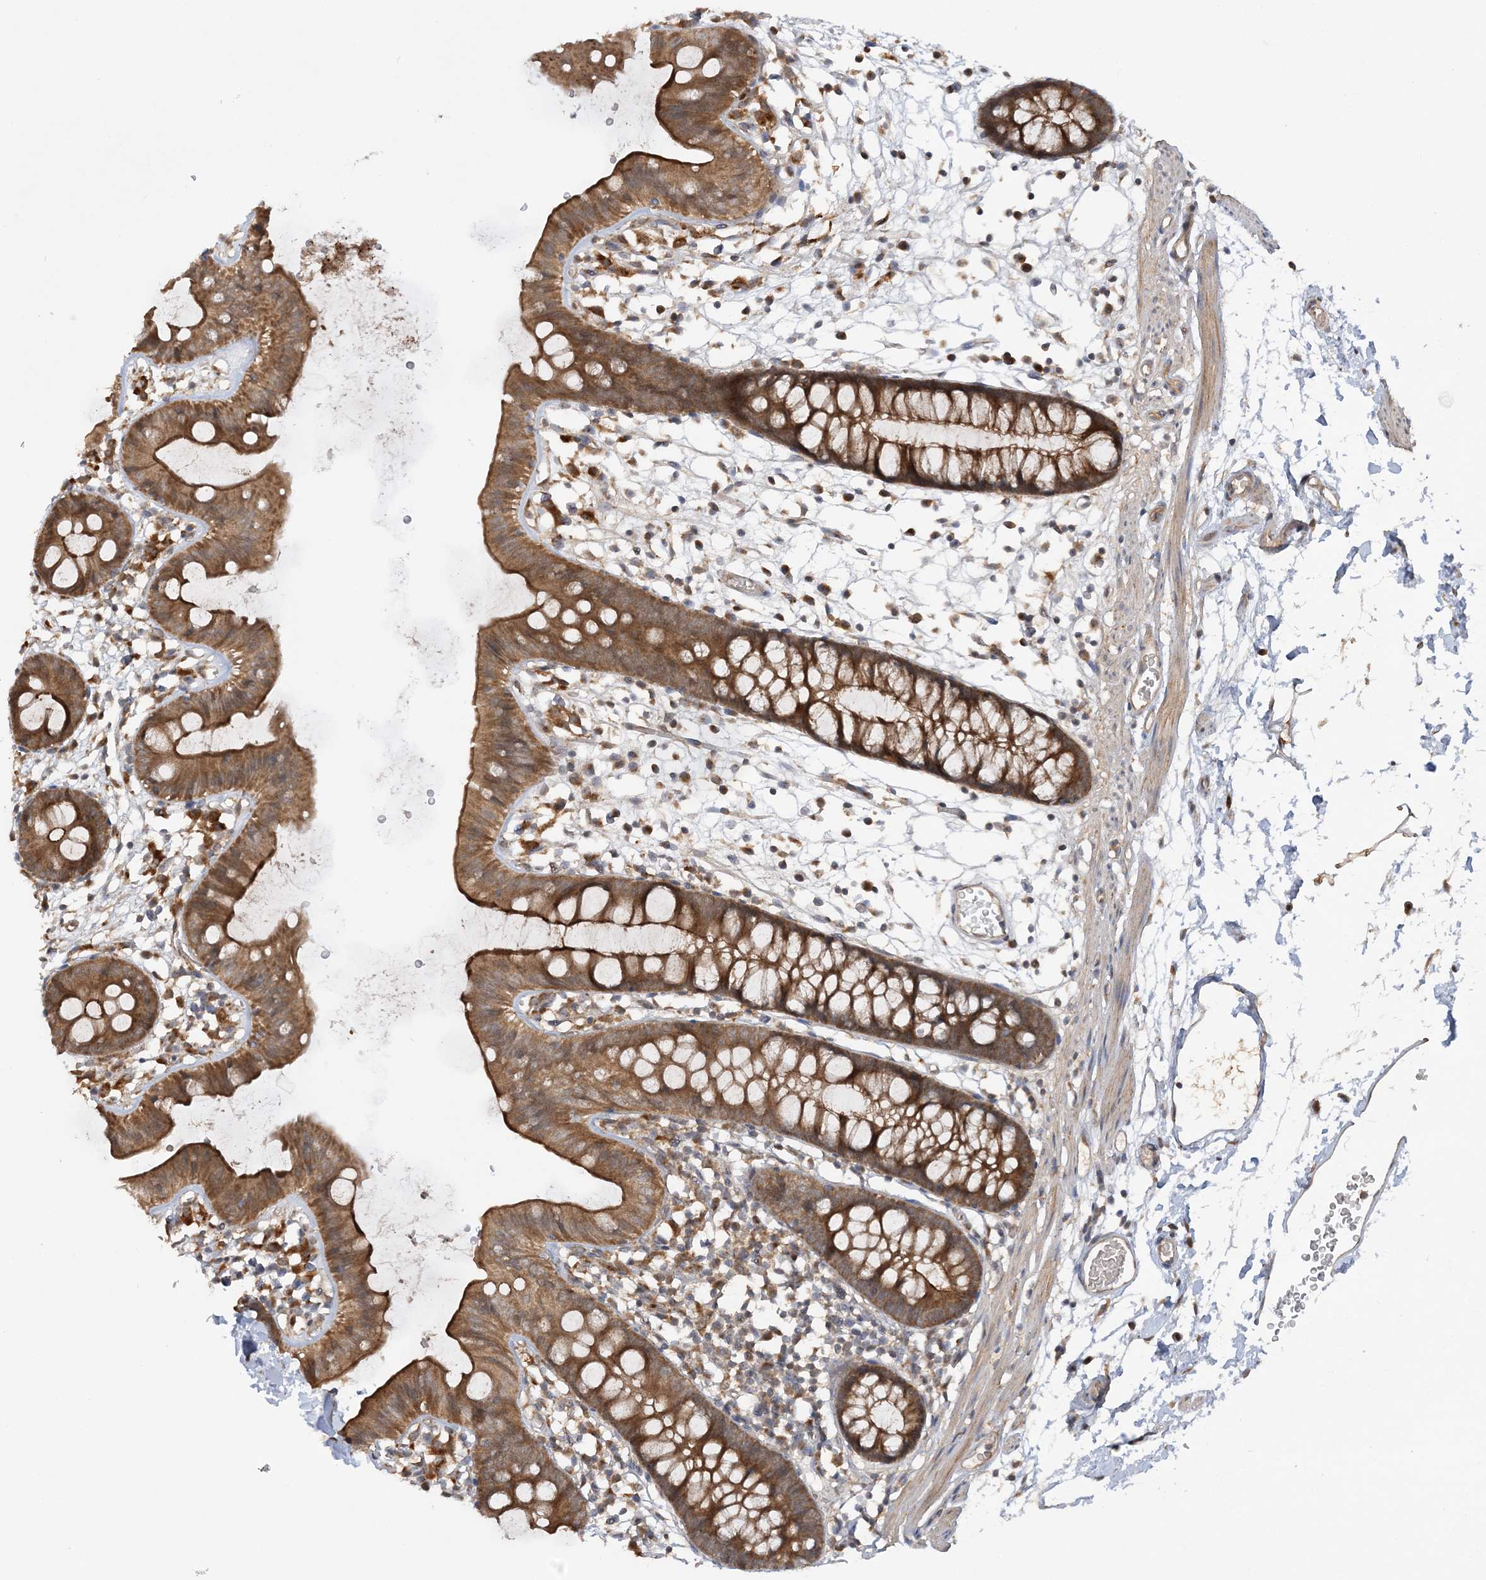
{"staining": {"intensity": "weak", "quantity": "<25%", "location": "cytoplasmic/membranous"}, "tissue": "colon", "cell_type": "Endothelial cells", "image_type": "normal", "snomed": [{"axis": "morphology", "description": "Normal tissue, NOS"}, {"axis": "topography", "description": "Colon"}], "caption": "DAB immunohistochemical staining of unremarkable colon exhibits no significant positivity in endothelial cells. (Stains: DAB immunohistochemistry (IHC) with hematoxylin counter stain, Microscopy: brightfield microscopy at high magnification).", "gene": "MMADHC", "patient": {"sex": "male", "age": 56}}